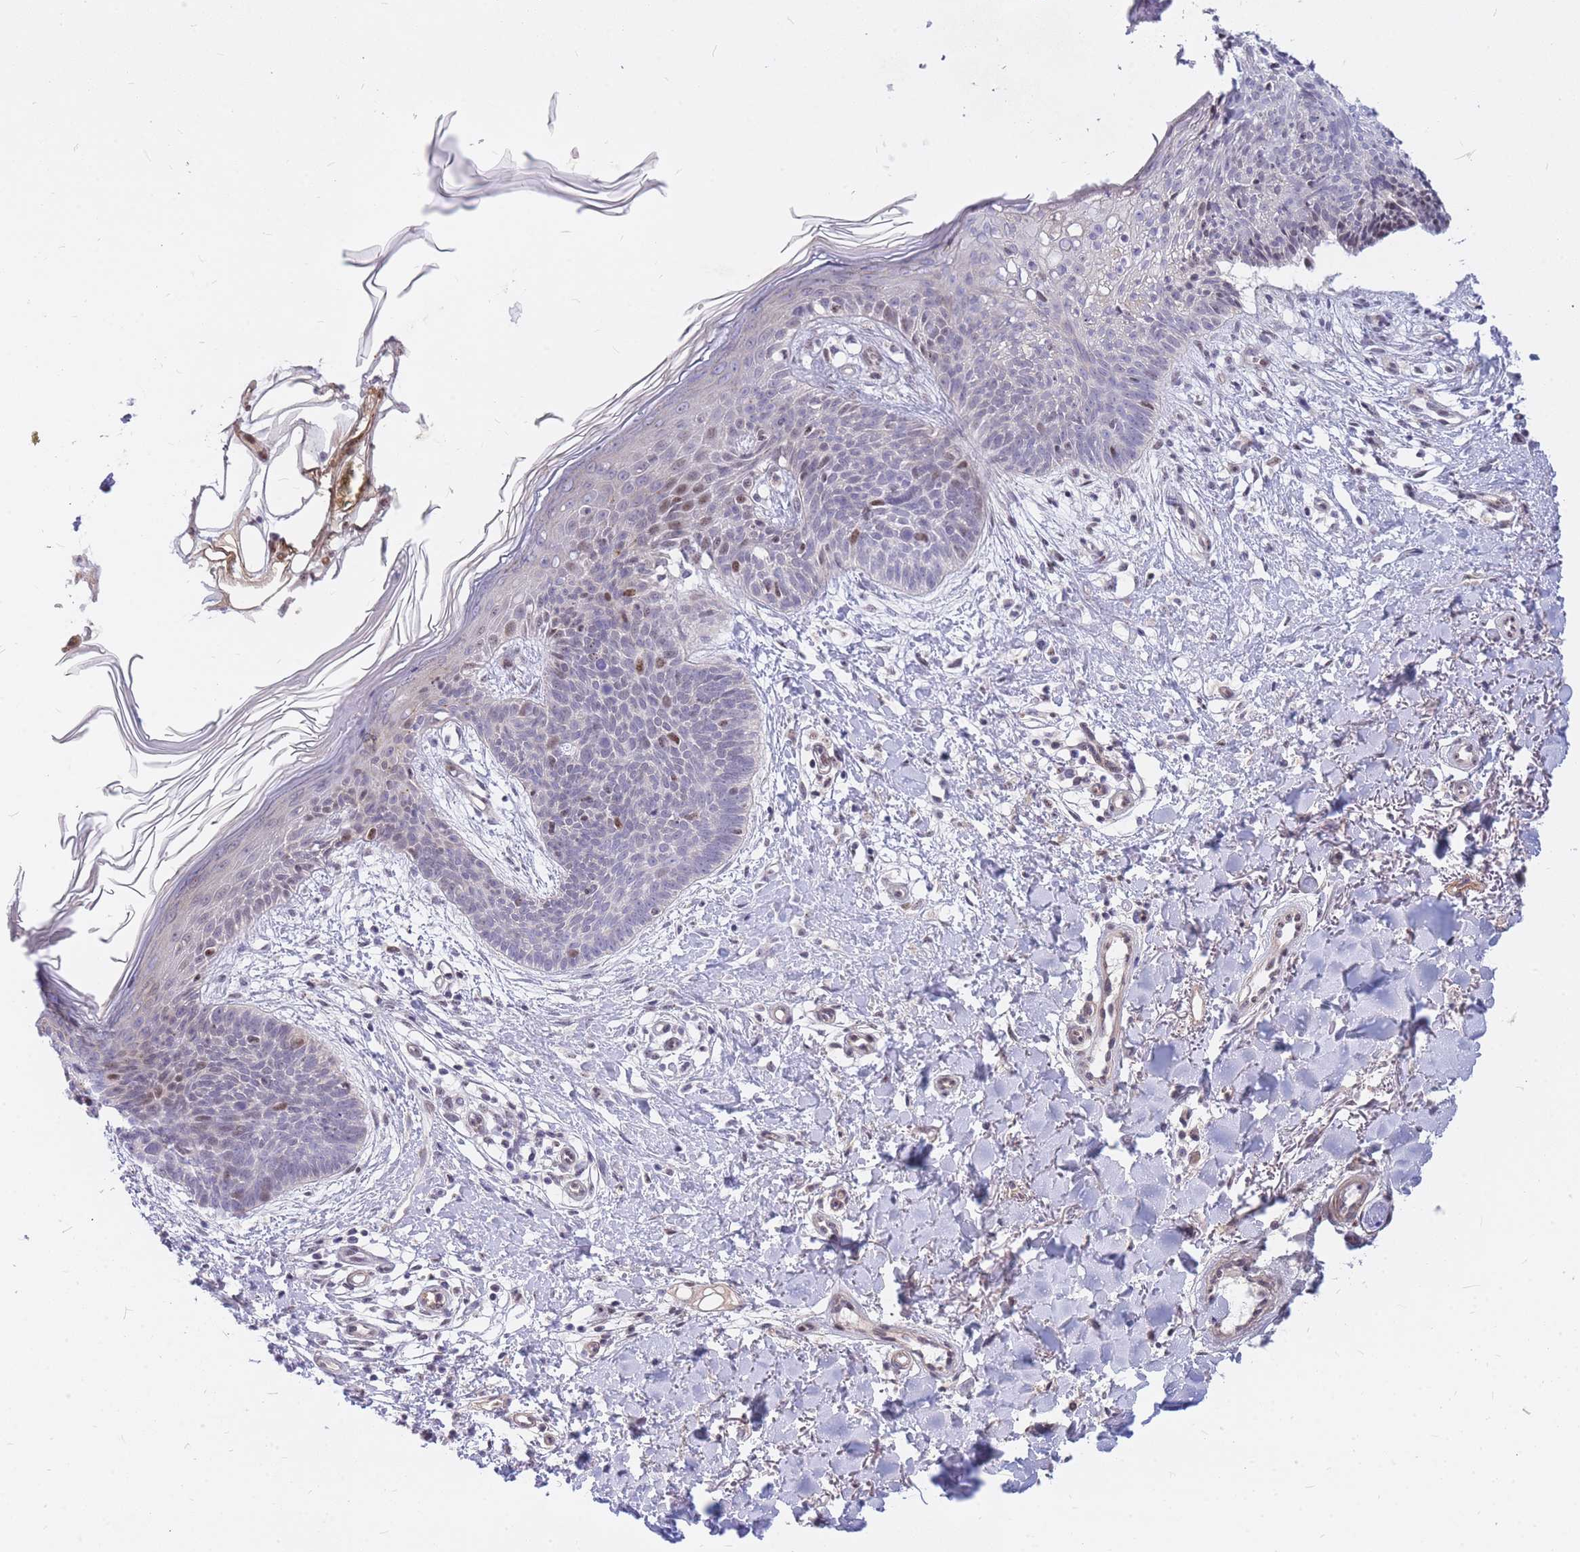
{"staining": {"intensity": "moderate", "quantity": "<25%", "location": "nuclear"}, "tissue": "skin cancer", "cell_type": "Tumor cells", "image_type": "cancer", "snomed": [{"axis": "morphology", "description": "Basal cell carcinoma"}, {"axis": "topography", "description": "Skin"}], "caption": "Immunohistochemistry (DAB) staining of basal cell carcinoma (skin) shows moderate nuclear protein staining in about <25% of tumor cells.", "gene": "TLE2", "patient": {"sex": "male", "age": 78}}